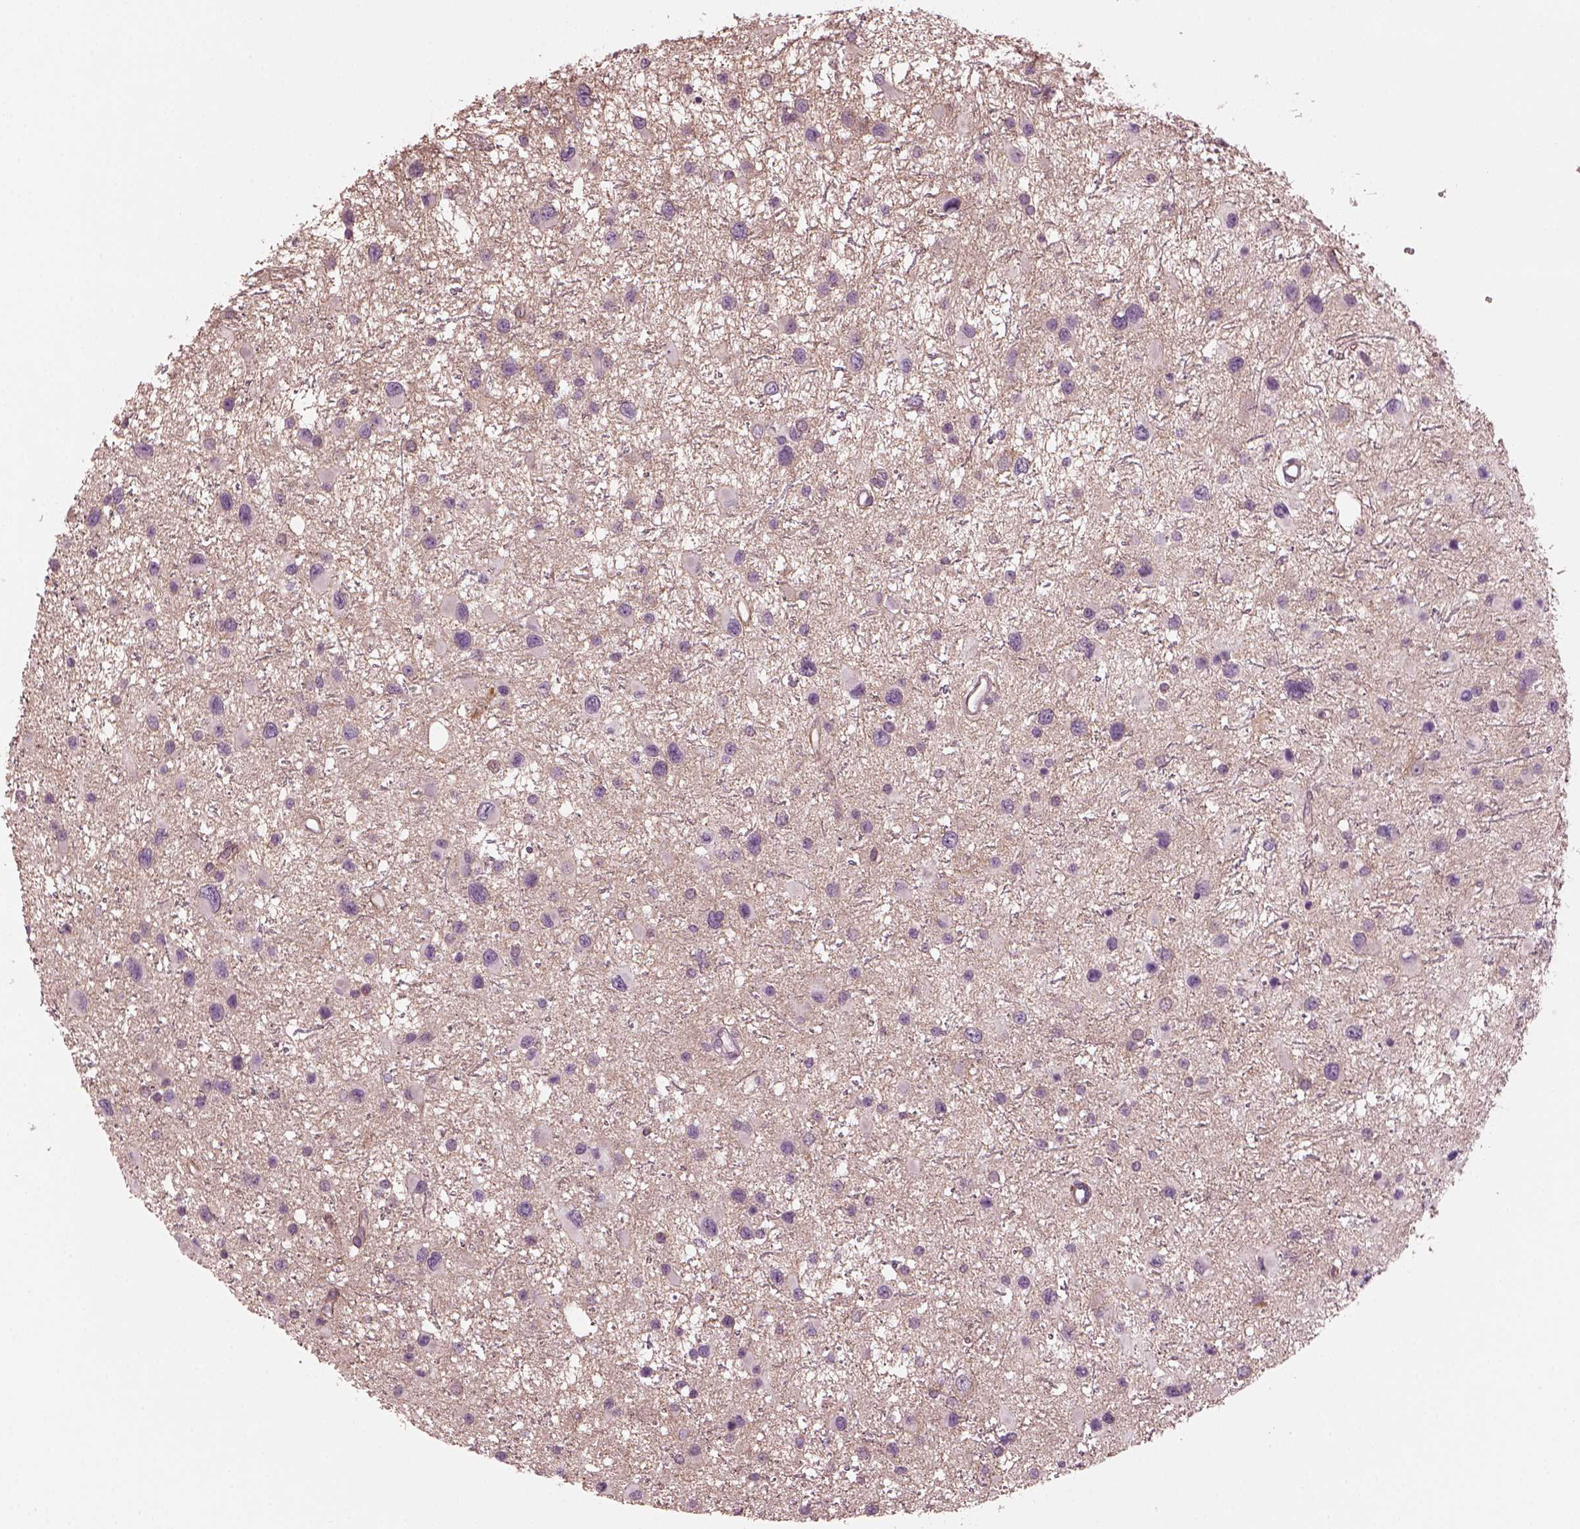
{"staining": {"intensity": "negative", "quantity": "none", "location": "none"}, "tissue": "glioma", "cell_type": "Tumor cells", "image_type": "cancer", "snomed": [{"axis": "morphology", "description": "Glioma, malignant, Low grade"}, {"axis": "topography", "description": "Brain"}], "caption": "A high-resolution photomicrograph shows immunohistochemistry staining of glioma, which exhibits no significant positivity in tumor cells.", "gene": "ODAD1", "patient": {"sex": "female", "age": 32}}